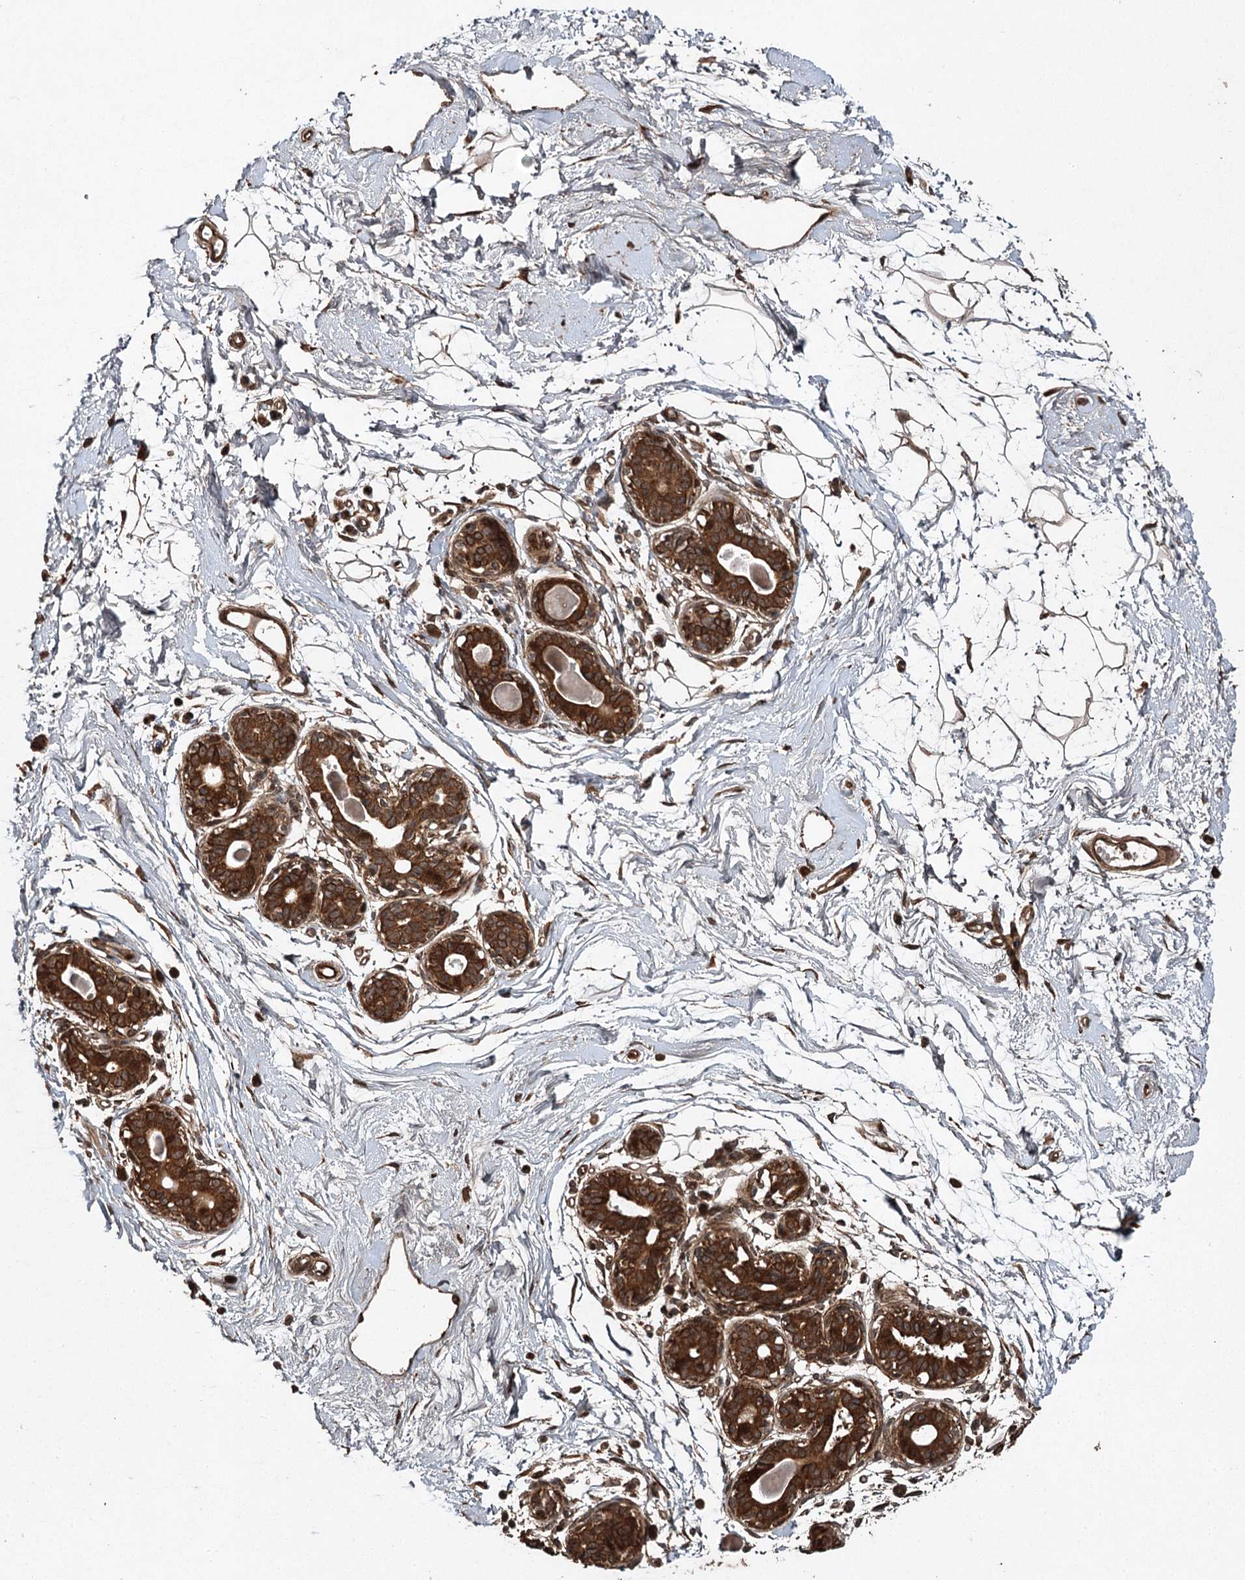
{"staining": {"intensity": "moderate", "quantity": ">75%", "location": "cytoplasmic/membranous"}, "tissue": "breast", "cell_type": "Adipocytes", "image_type": "normal", "snomed": [{"axis": "morphology", "description": "Normal tissue, NOS"}, {"axis": "topography", "description": "Breast"}], "caption": "Protein analysis of benign breast shows moderate cytoplasmic/membranous staining in approximately >75% of adipocytes.", "gene": "RPAP3", "patient": {"sex": "female", "age": 45}}